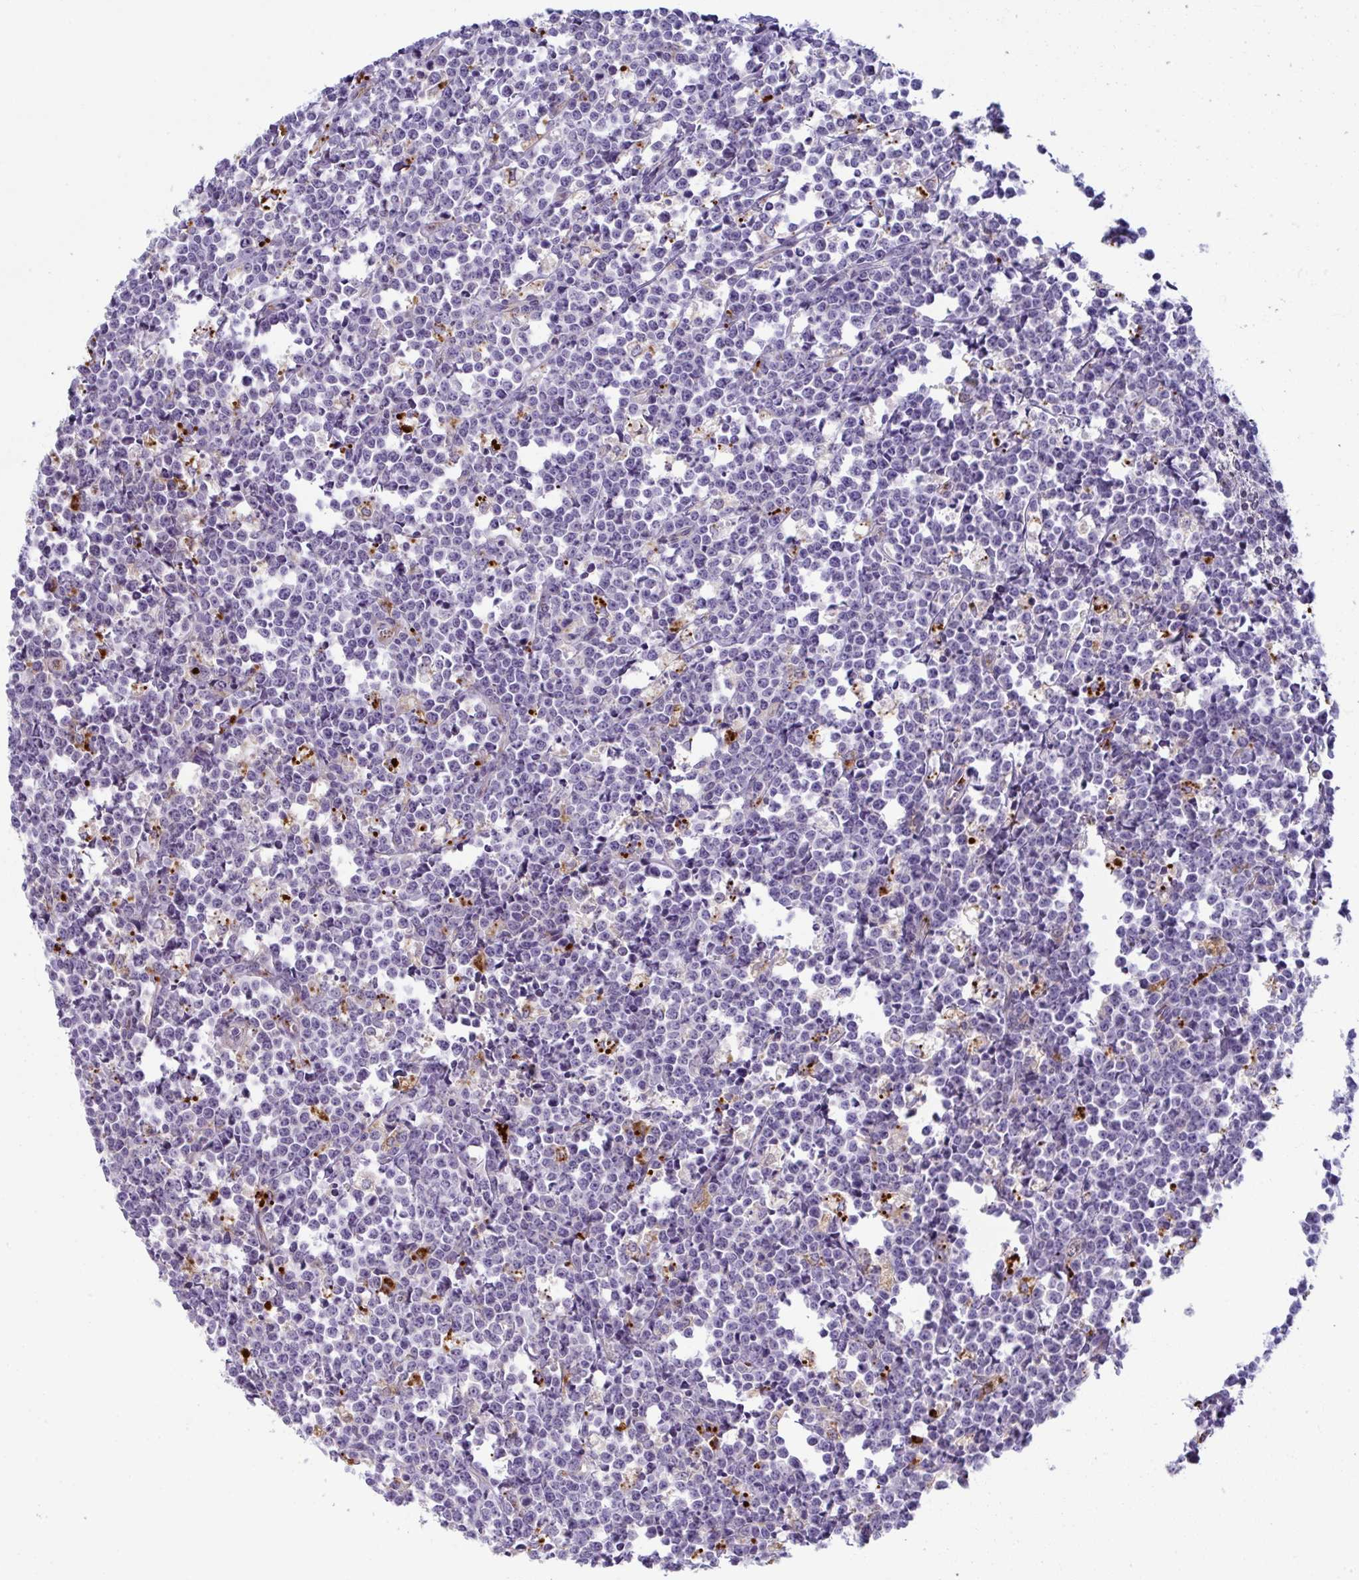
{"staining": {"intensity": "negative", "quantity": "none", "location": "none"}, "tissue": "lymphoma", "cell_type": "Tumor cells", "image_type": "cancer", "snomed": [{"axis": "morphology", "description": "Malignant lymphoma, non-Hodgkin's type, High grade"}, {"axis": "topography", "description": "Small intestine"}], "caption": "A high-resolution histopathology image shows immunohistochemistry staining of malignant lymphoma, non-Hodgkin's type (high-grade), which shows no significant positivity in tumor cells.", "gene": "TOR1AIP2", "patient": {"sex": "female", "age": 56}}